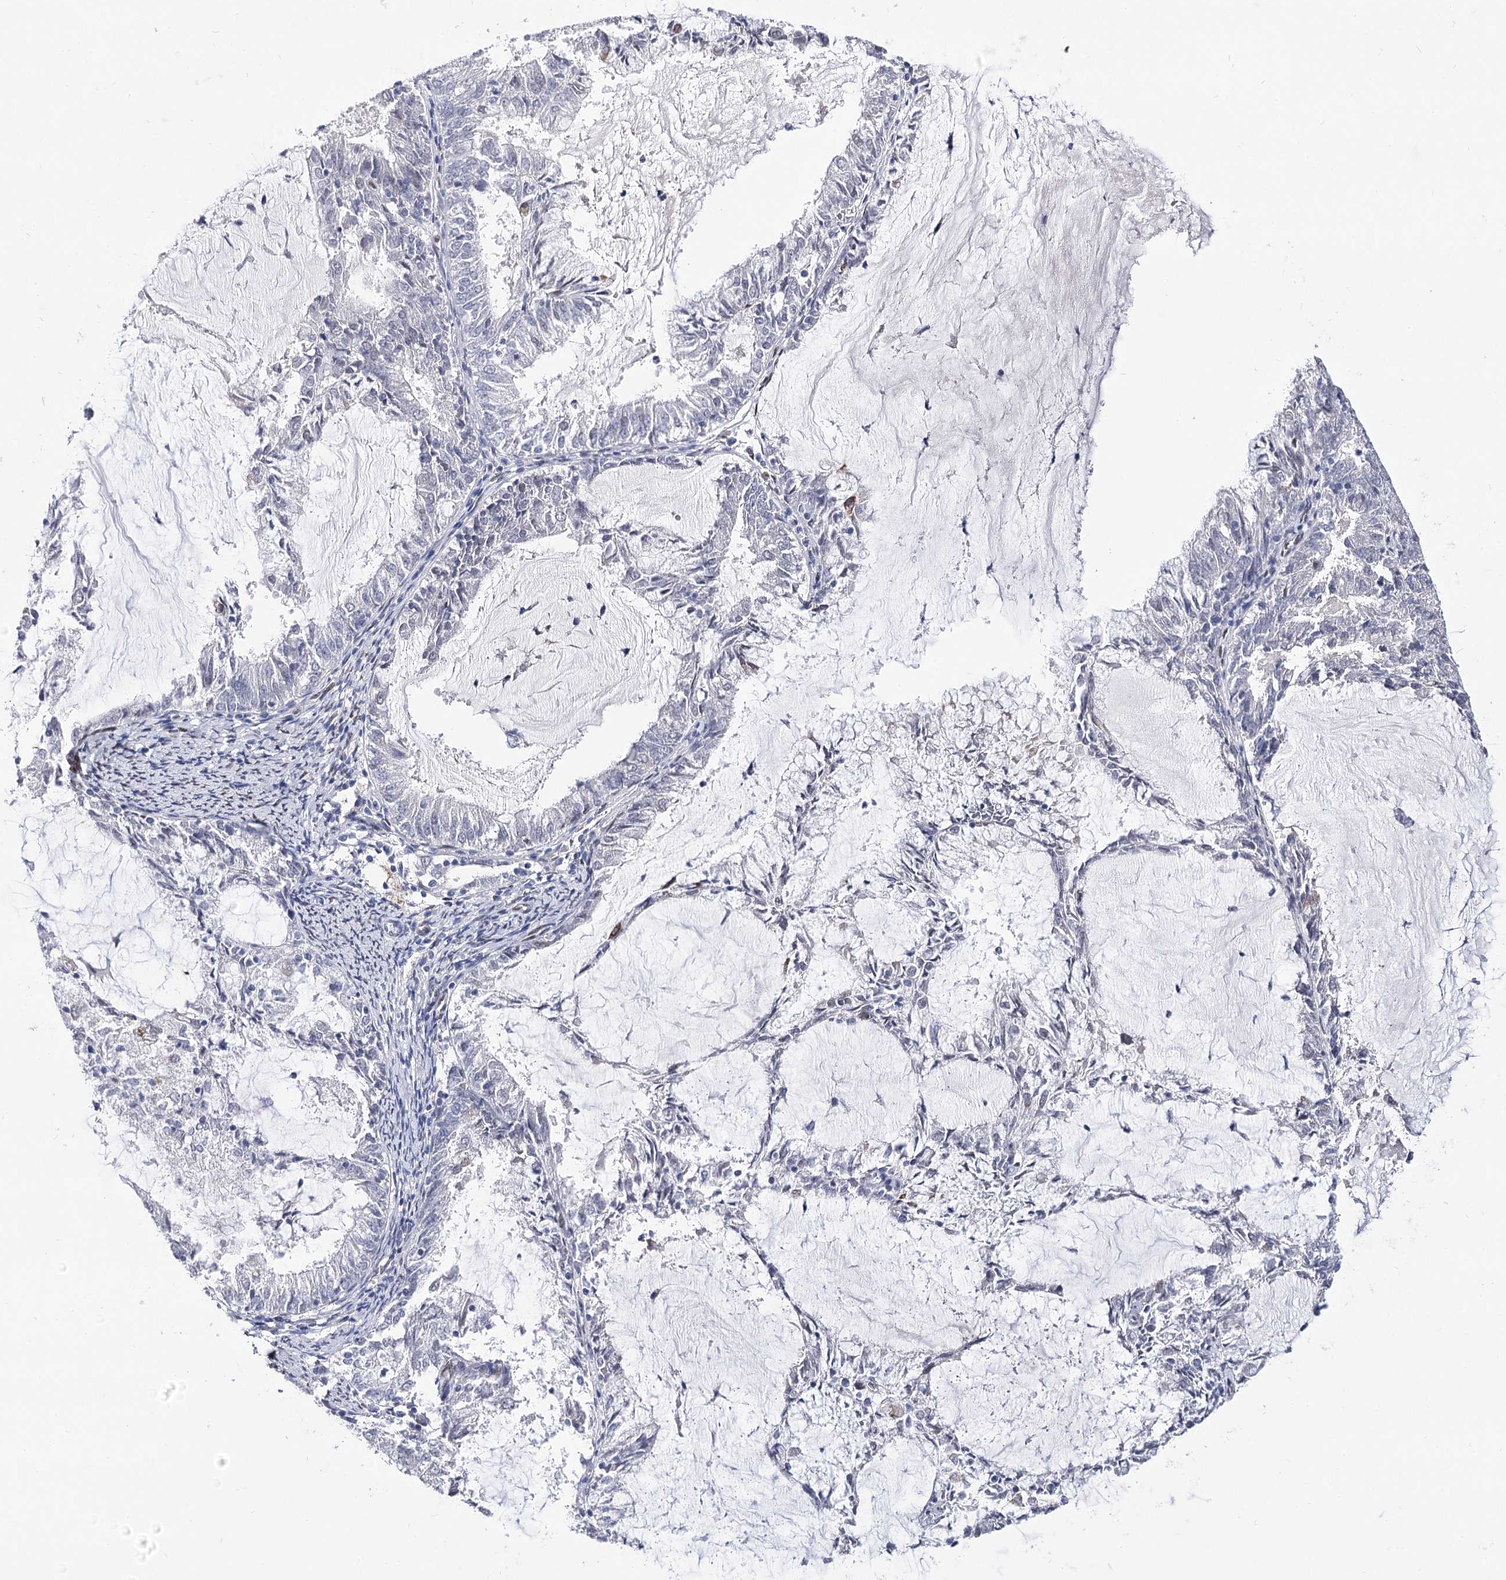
{"staining": {"intensity": "negative", "quantity": "none", "location": "none"}, "tissue": "endometrial cancer", "cell_type": "Tumor cells", "image_type": "cancer", "snomed": [{"axis": "morphology", "description": "Adenocarcinoma, NOS"}, {"axis": "topography", "description": "Endometrium"}], "caption": "Human endometrial adenocarcinoma stained for a protein using immunohistochemistry (IHC) reveals no positivity in tumor cells.", "gene": "TMEM201", "patient": {"sex": "female", "age": 57}}